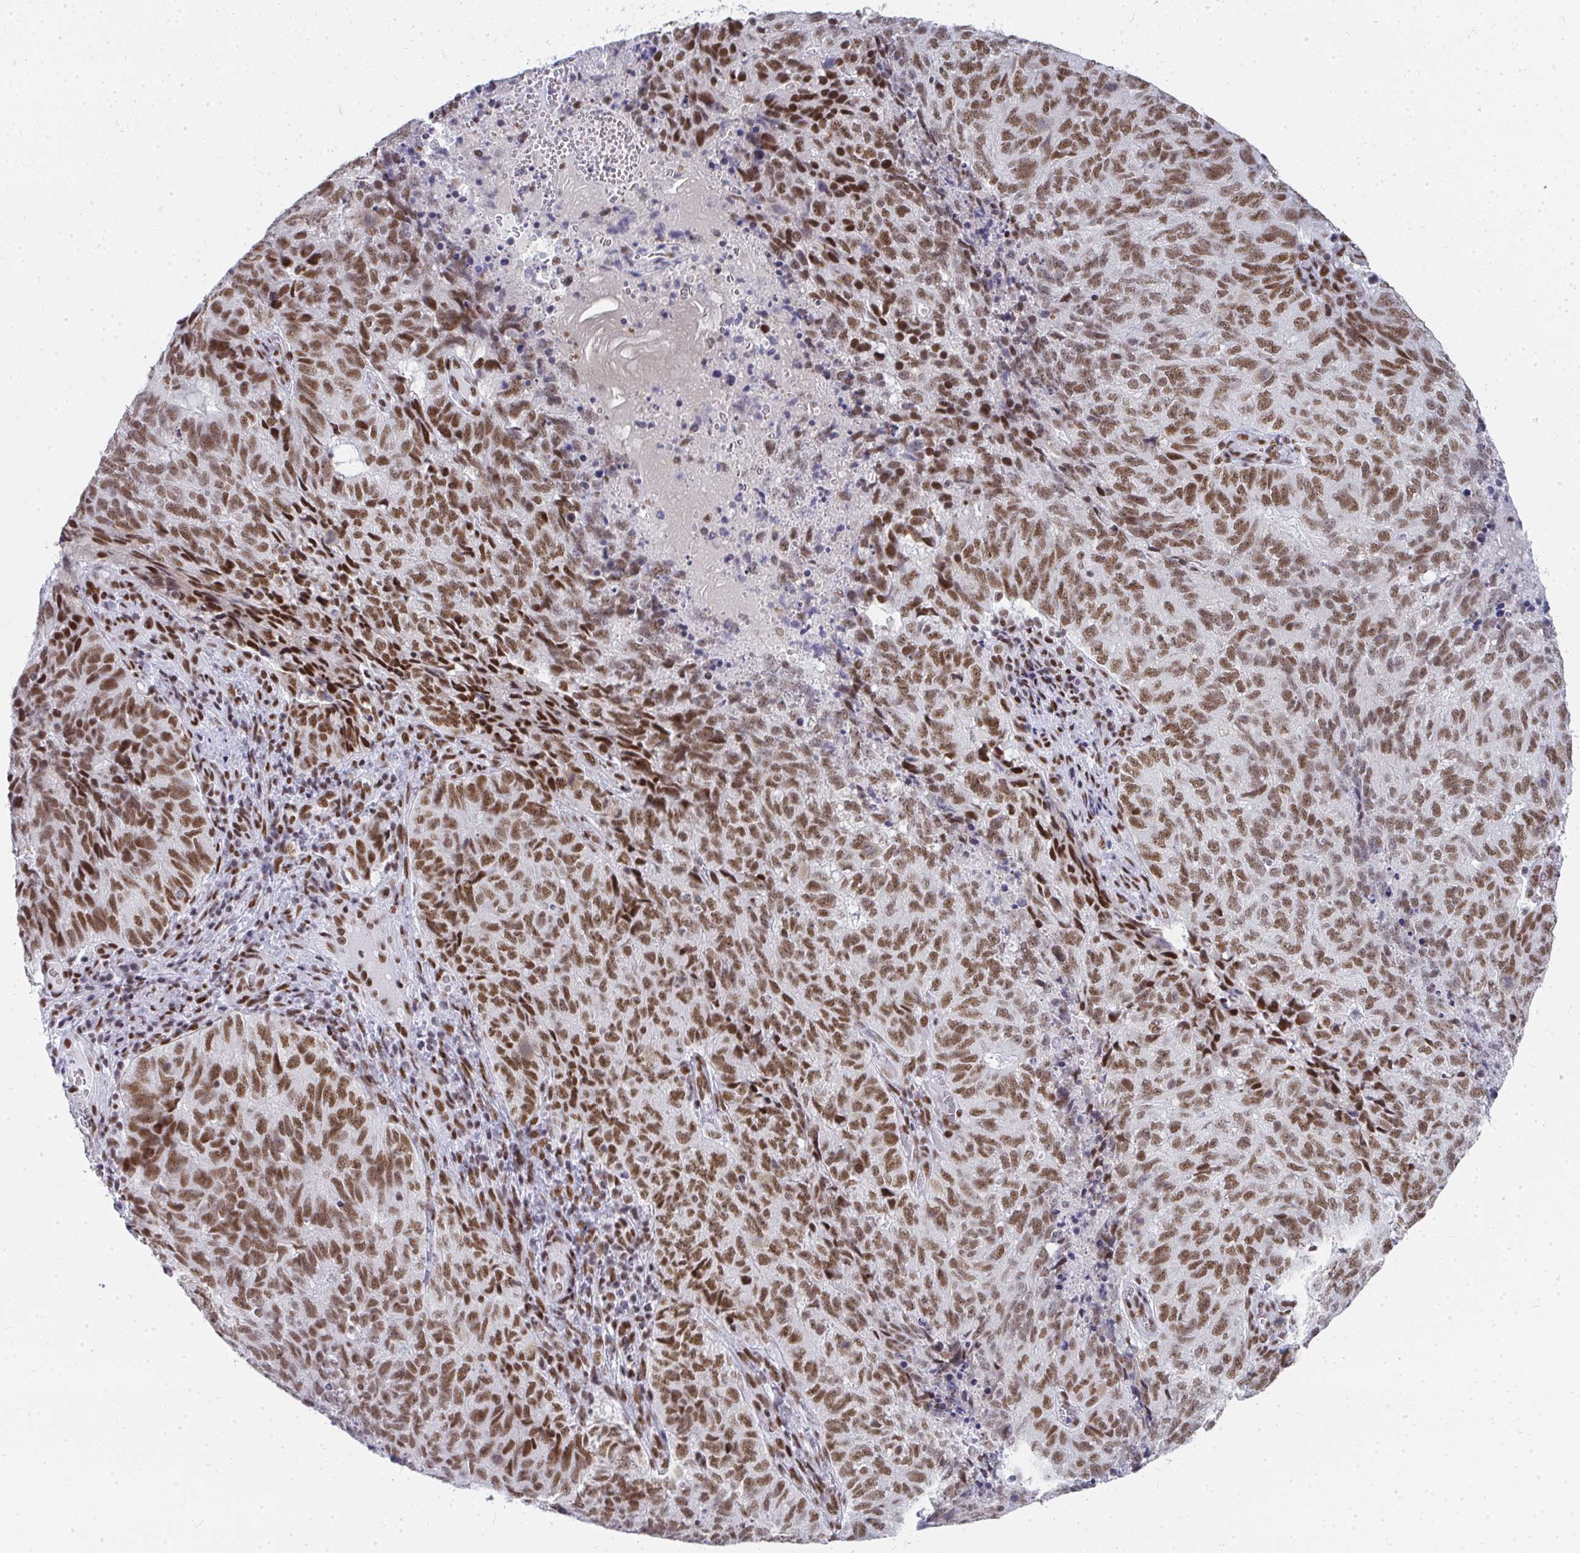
{"staining": {"intensity": "moderate", "quantity": ">75%", "location": "nuclear"}, "tissue": "cervical cancer", "cell_type": "Tumor cells", "image_type": "cancer", "snomed": [{"axis": "morphology", "description": "Adenocarcinoma, NOS"}, {"axis": "topography", "description": "Cervix"}], "caption": "The photomicrograph displays a brown stain indicating the presence of a protein in the nuclear of tumor cells in cervical cancer (adenocarcinoma).", "gene": "CREBBP", "patient": {"sex": "female", "age": 38}}